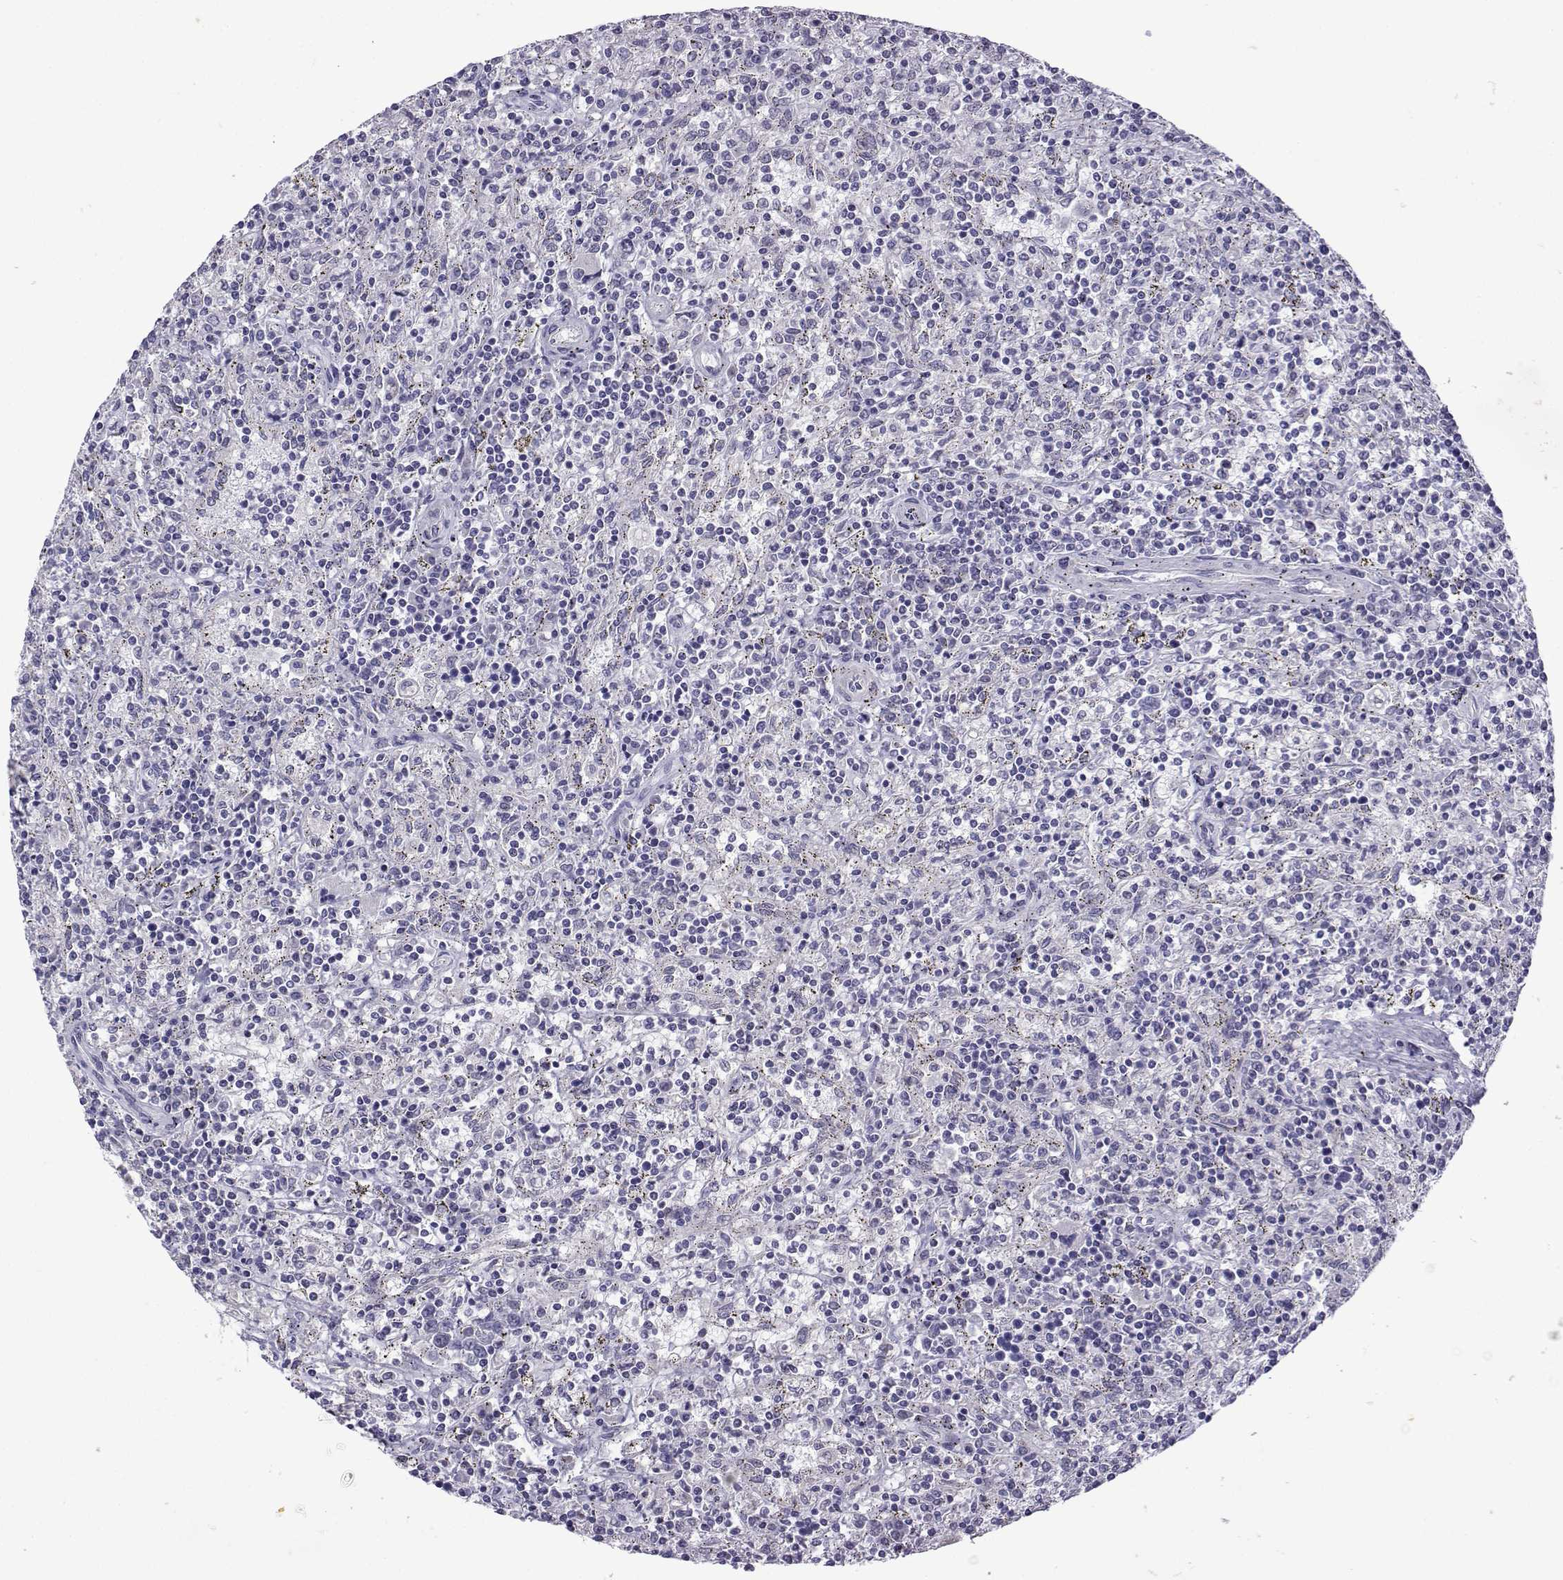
{"staining": {"intensity": "negative", "quantity": "none", "location": "none"}, "tissue": "lymphoma", "cell_type": "Tumor cells", "image_type": "cancer", "snomed": [{"axis": "morphology", "description": "Malignant lymphoma, non-Hodgkin's type, Low grade"}, {"axis": "topography", "description": "Spleen"}], "caption": "The image reveals no significant expression in tumor cells of lymphoma.", "gene": "CFAP70", "patient": {"sex": "male", "age": 62}}